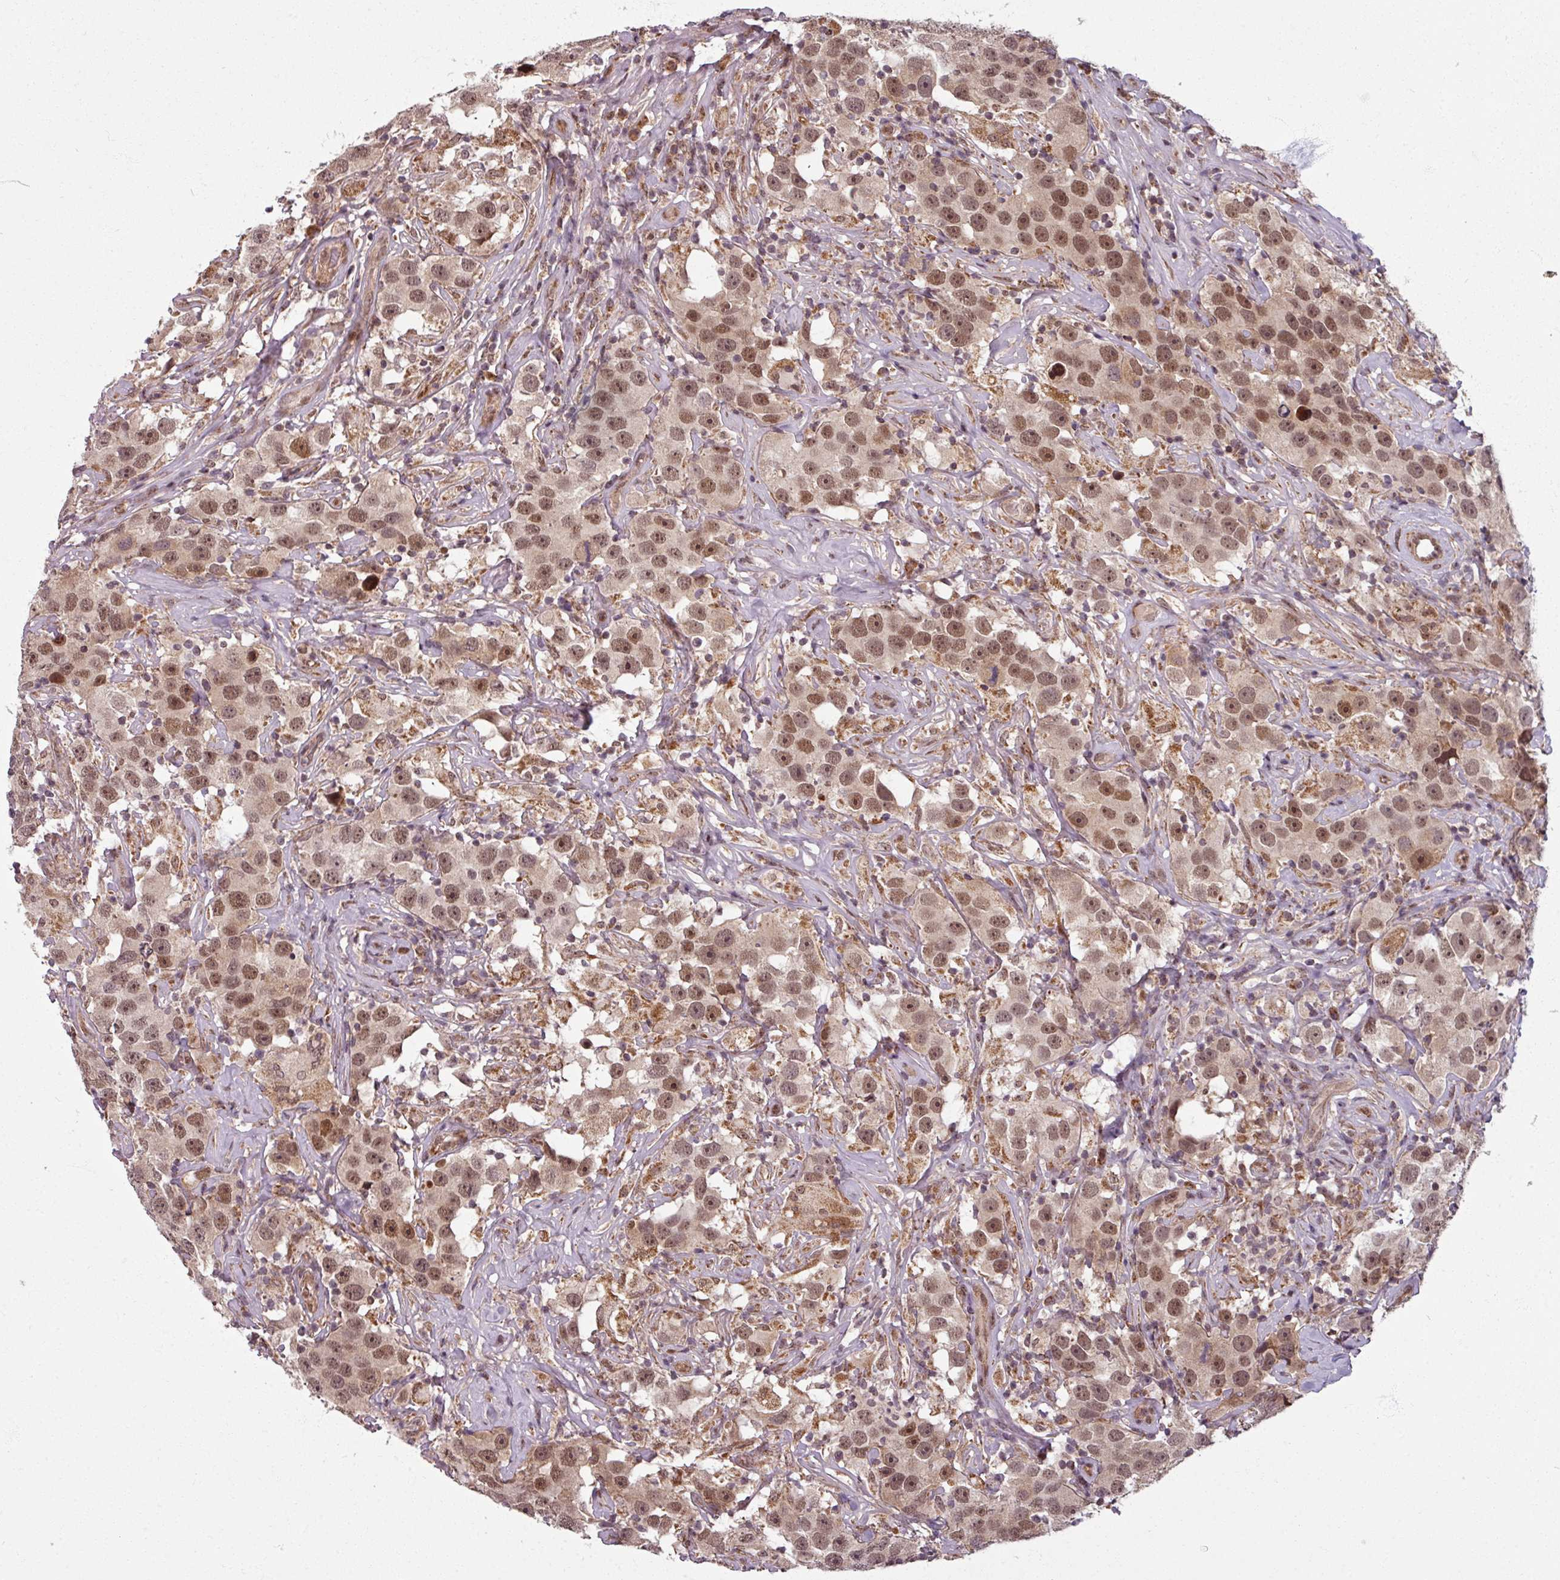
{"staining": {"intensity": "moderate", "quantity": ">75%", "location": "nuclear"}, "tissue": "testis cancer", "cell_type": "Tumor cells", "image_type": "cancer", "snomed": [{"axis": "morphology", "description": "Seminoma, NOS"}, {"axis": "topography", "description": "Testis"}], "caption": "Testis cancer was stained to show a protein in brown. There is medium levels of moderate nuclear staining in approximately >75% of tumor cells. (DAB IHC, brown staining for protein, blue staining for nuclei).", "gene": "SWI5", "patient": {"sex": "male", "age": 49}}